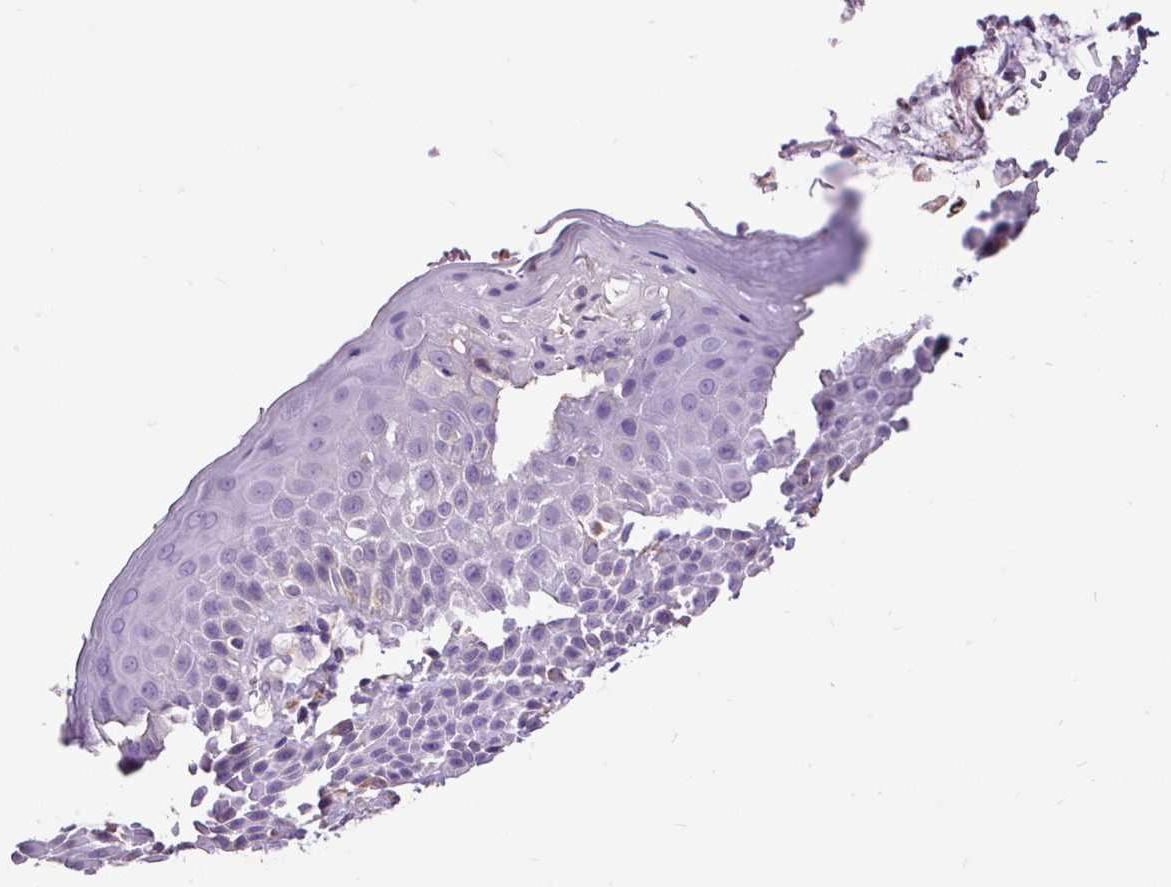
{"staining": {"intensity": "negative", "quantity": "none", "location": "none"}, "tissue": "skin", "cell_type": "Epidermal cells", "image_type": "normal", "snomed": [{"axis": "morphology", "description": "Normal tissue, NOS"}, {"axis": "topography", "description": "Peripheral nerve tissue"}], "caption": "An immunohistochemistry photomicrograph of unremarkable skin is shown. There is no staining in epidermal cells of skin.", "gene": "PDIA2", "patient": {"sex": "male", "age": 51}}